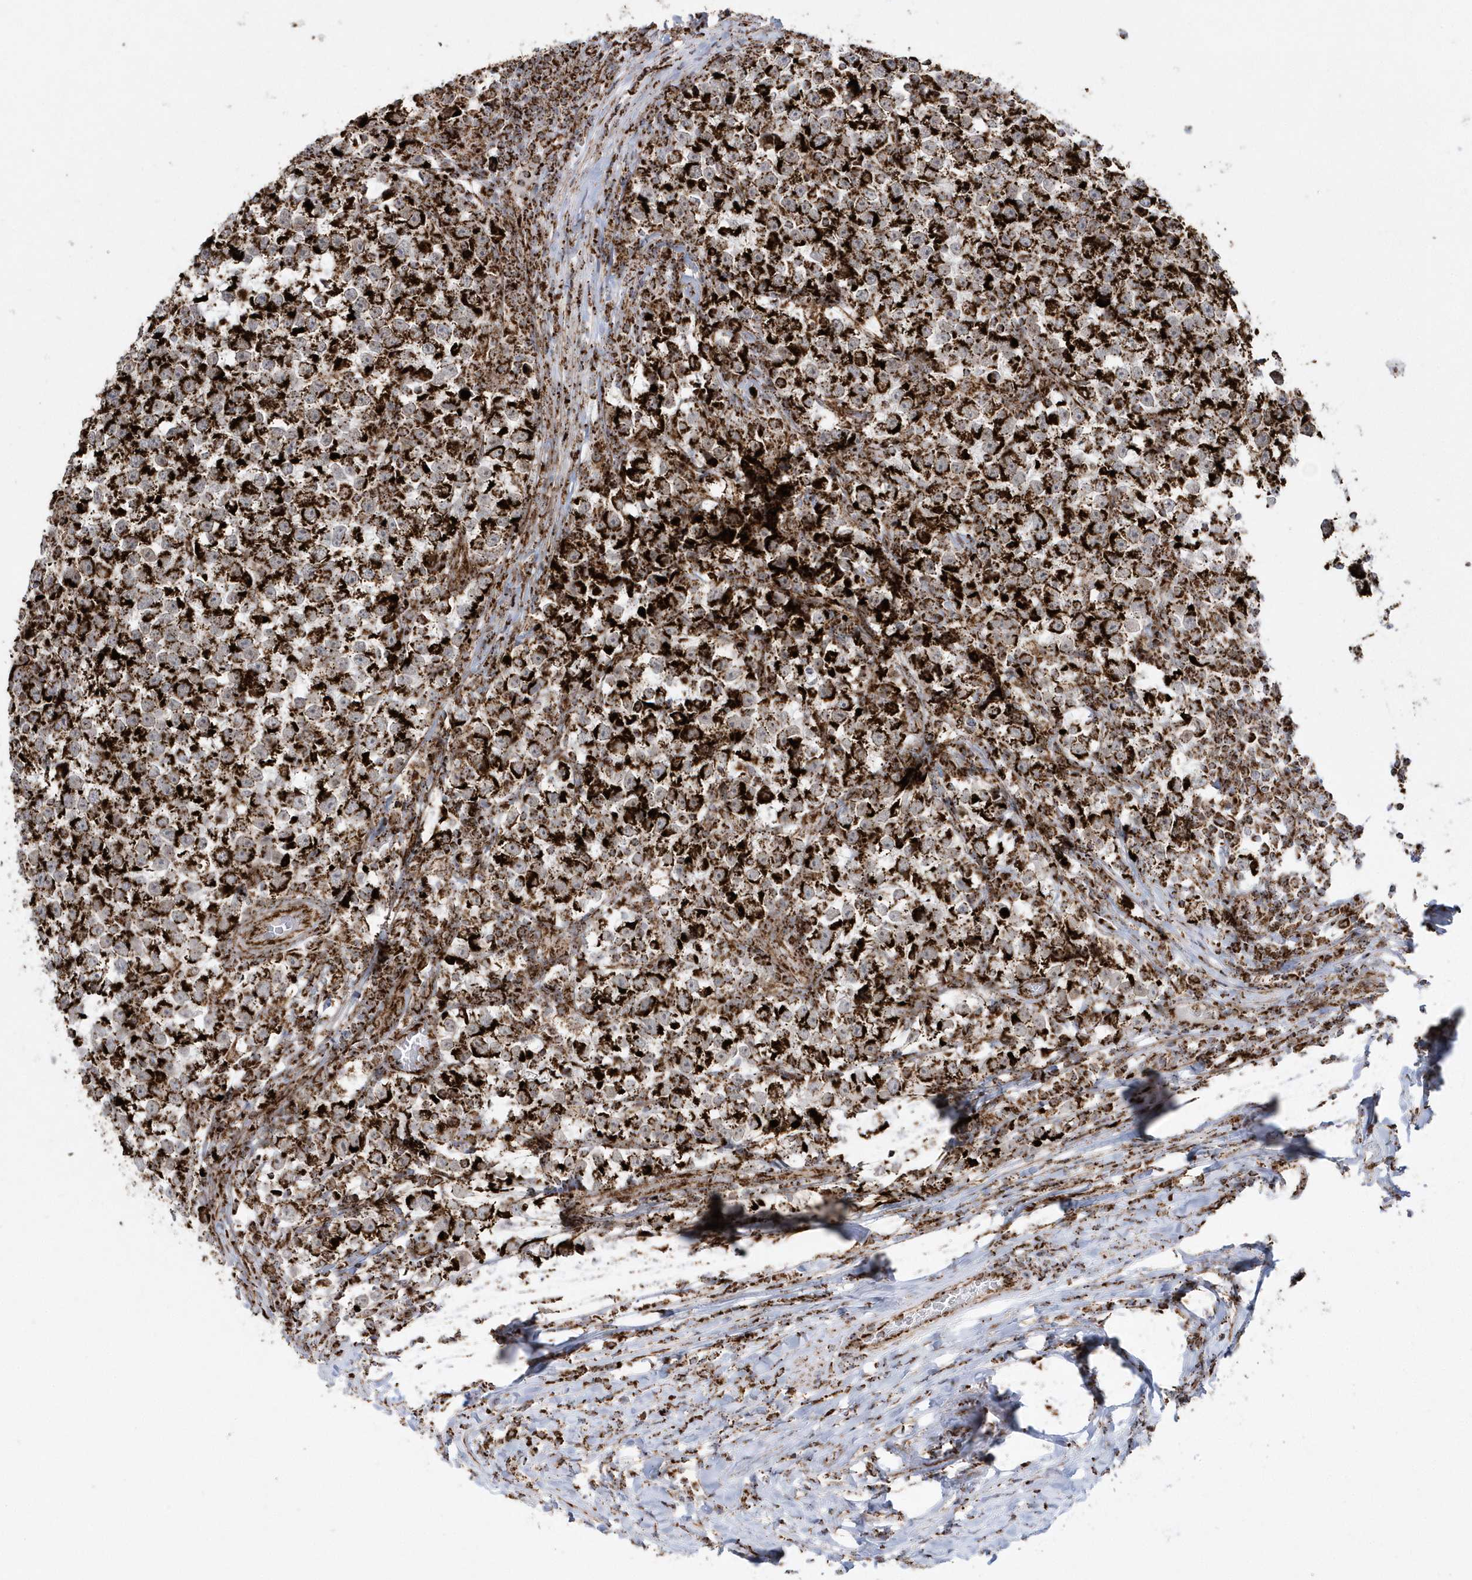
{"staining": {"intensity": "strong", "quantity": ">75%", "location": "cytoplasmic/membranous"}, "tissue": "testis cancer", "cell_type": "Tumor cells", "image_type": "cancer", "snomed": [{"axis": "morphology", "description": "Normal tissue, NOS"}, {"axis": "morphology", "description": "Seminoma, NOS"}, {"axis": "topography", "description": "Testis"}], "caption": "This is a photomicrograph of immunohistochemistry staining of seminoma (testis), which shows strong expression in the cytoplasmic/membranous of tumor cells.", "gene": "CRY2", "patient": {"sex": "male", "age": 43}}